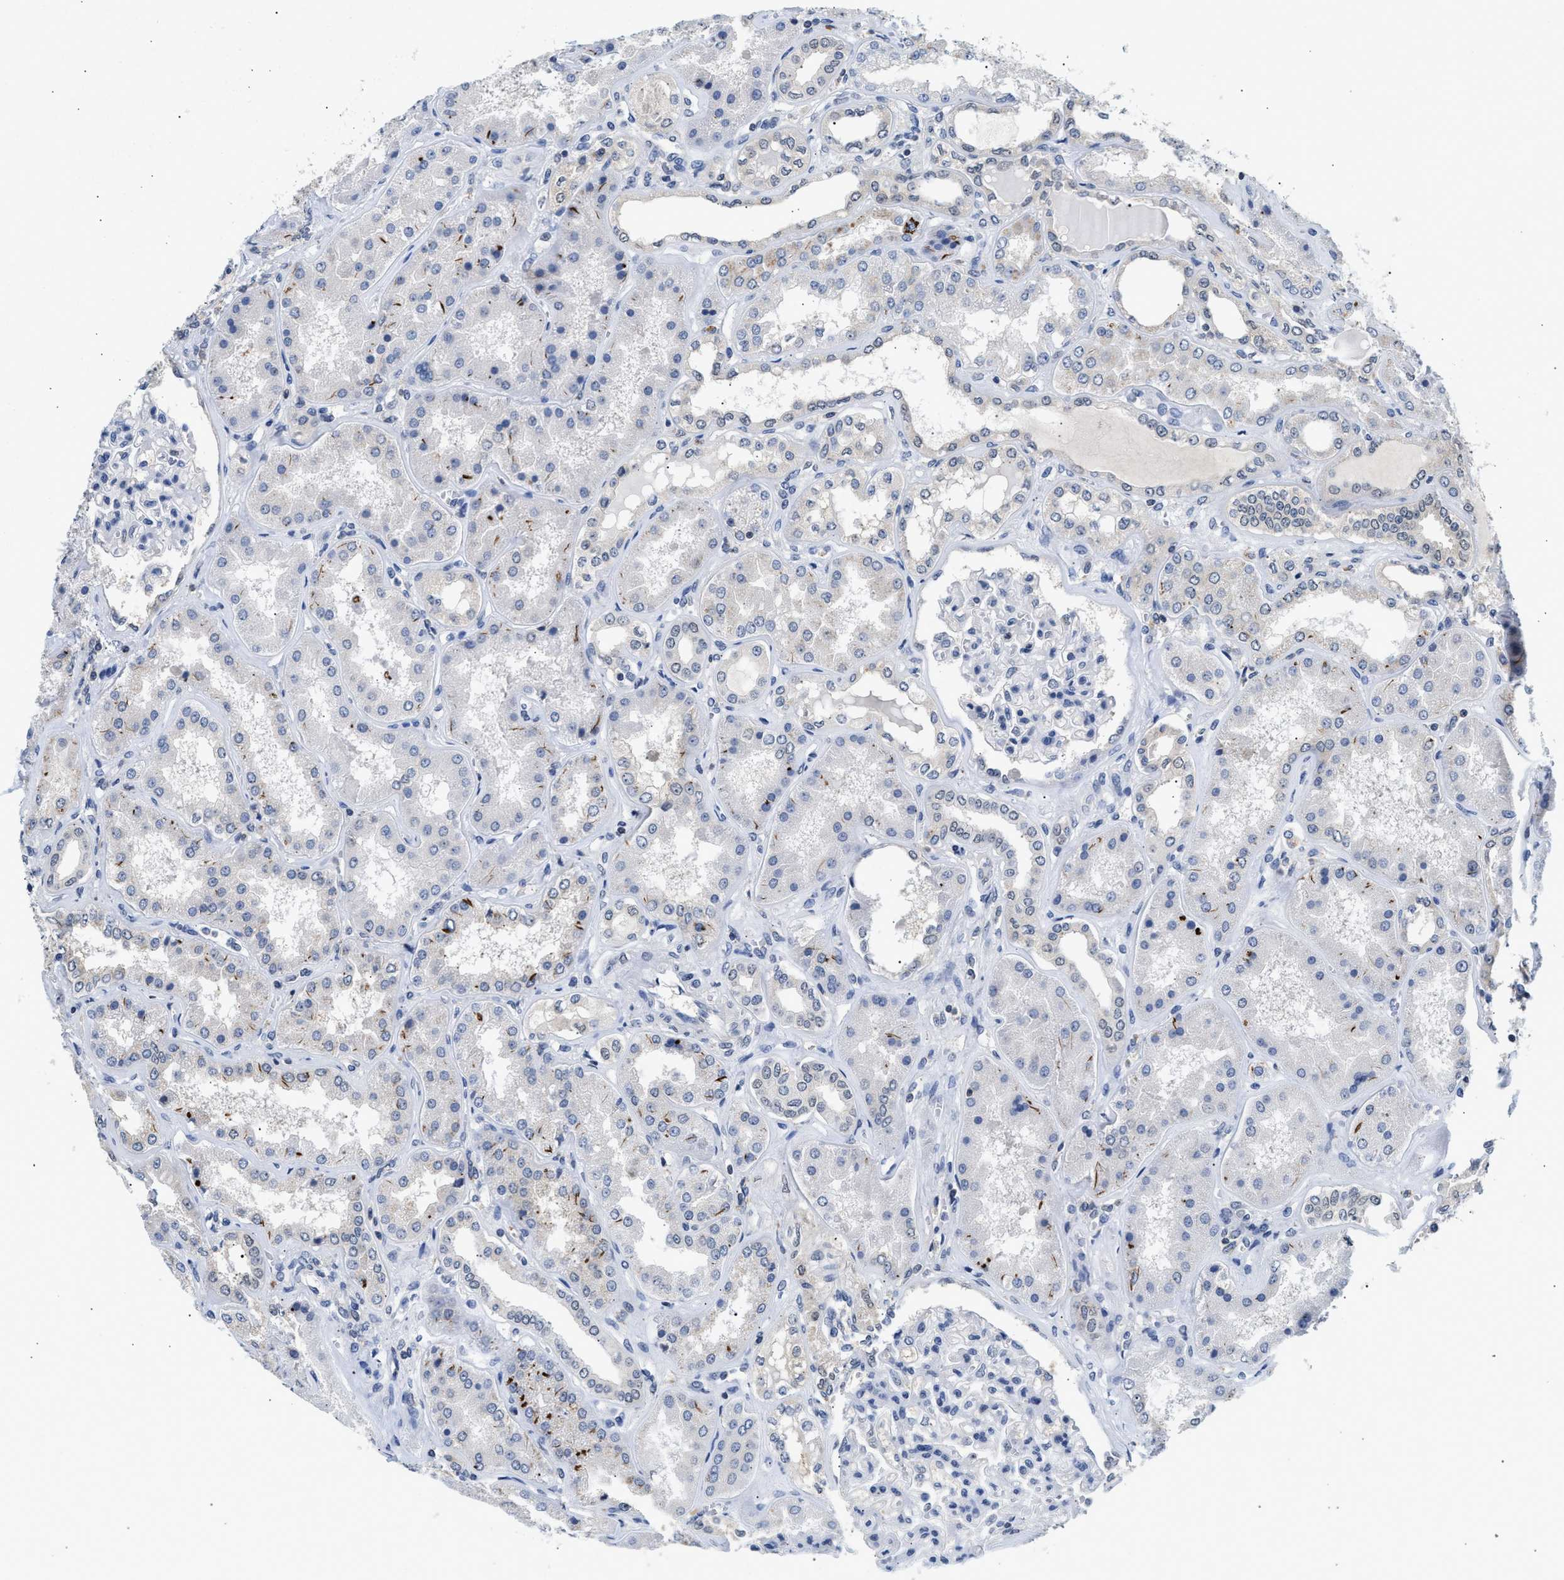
{"staining": {"intensity": "negative", "quantity": "none", "location": "none"}, "tissue": "kidney", "cell_type": "Cells in glomeruli", "image_type": "normal", "snomed": [{"axis": "morphology", "description": "Normal tissue, NOS"}, {"axis": "topography", "description": "Kidney"}], "caption": "IHC image of unremarkable kidney: kidney stained with DAB (3,3'-diaminobenzidine) exhibits no significant protein expression in cells in glomeruli.", "gene": "PPM1L", "patient": {"sex": "female", "age": 56}}